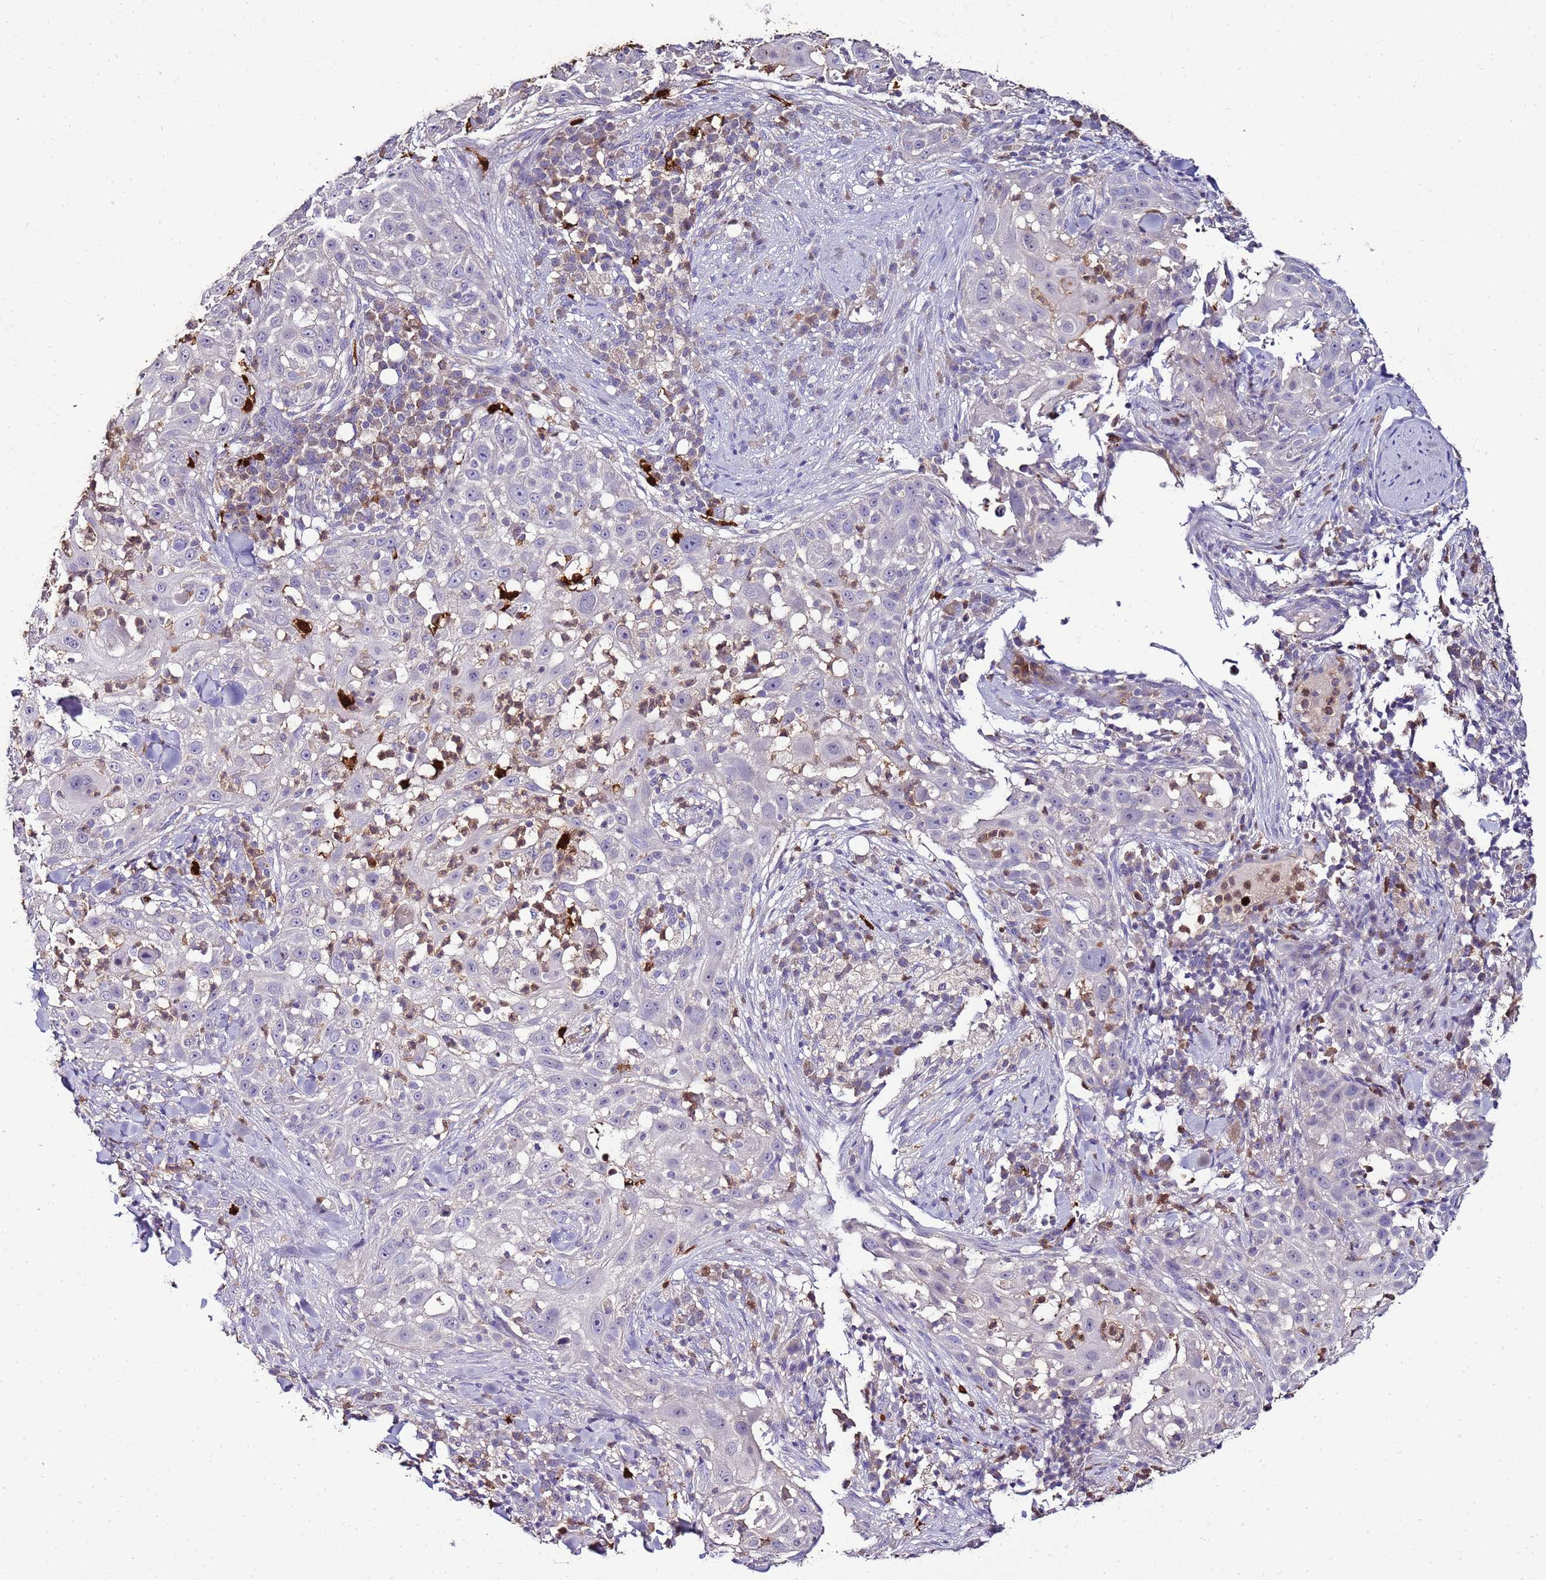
{"staining": {"intensity": "strong", "quantity": "<25%", "location": "cytoplasmic/membranous"}, "tissue": "skin cancer", "cell_type": "Tumor cells", "image_type": "cancer", "snomed": [{"axis": "morphology", "description": "Squamous cell carcinoma, NOS"}, {"axis": "topography", "description": "Skin"}], "caption": "A high-resolution histopathology image shows immunohistochemistry (IHC) staining of skin cancer, which shows strong cytoplasmic/membranous positivity in approximately <25% of tumor cells. (brown staining indicates protein expression, while blue staining denotes nuclei).", "gene": "IL2RG", "patient": {"sex": "female", "age": 44}}